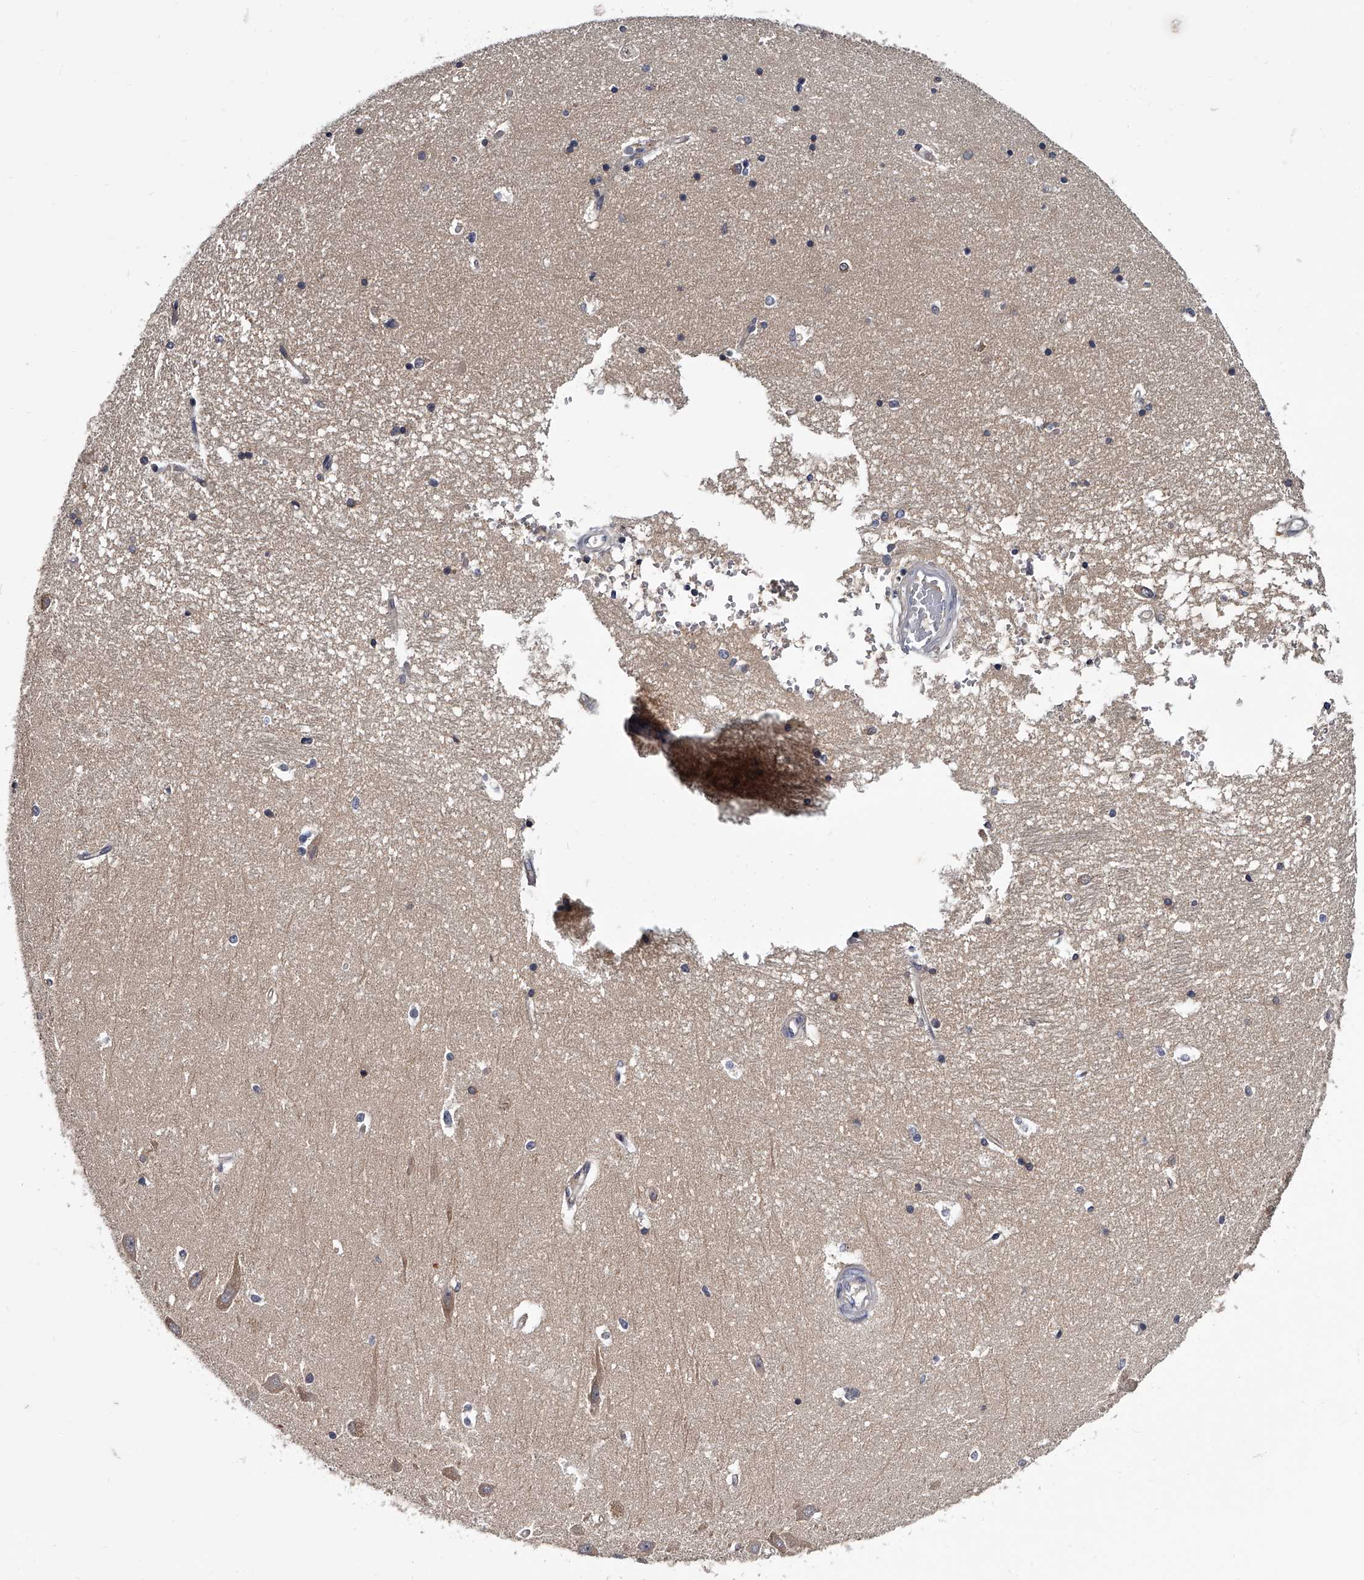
{"staining": {"intensity": "negative", "quantity": "none", "location": "none"}, "tissue": "hippocampus", "cell_type": "Glial cells", "image_type": "normal", "snomed": [{"axis": "morphology", "description": "Normal tissue, NOS"}, {"axis": "topography", "description": "Hippocampus"}], "caption": "Normal hippocampus was stained to show a protein in brown. There is no significant expression in glial cells.", "gene": "GAPVD1", "patient": {"sex": "male", "age": 45}}